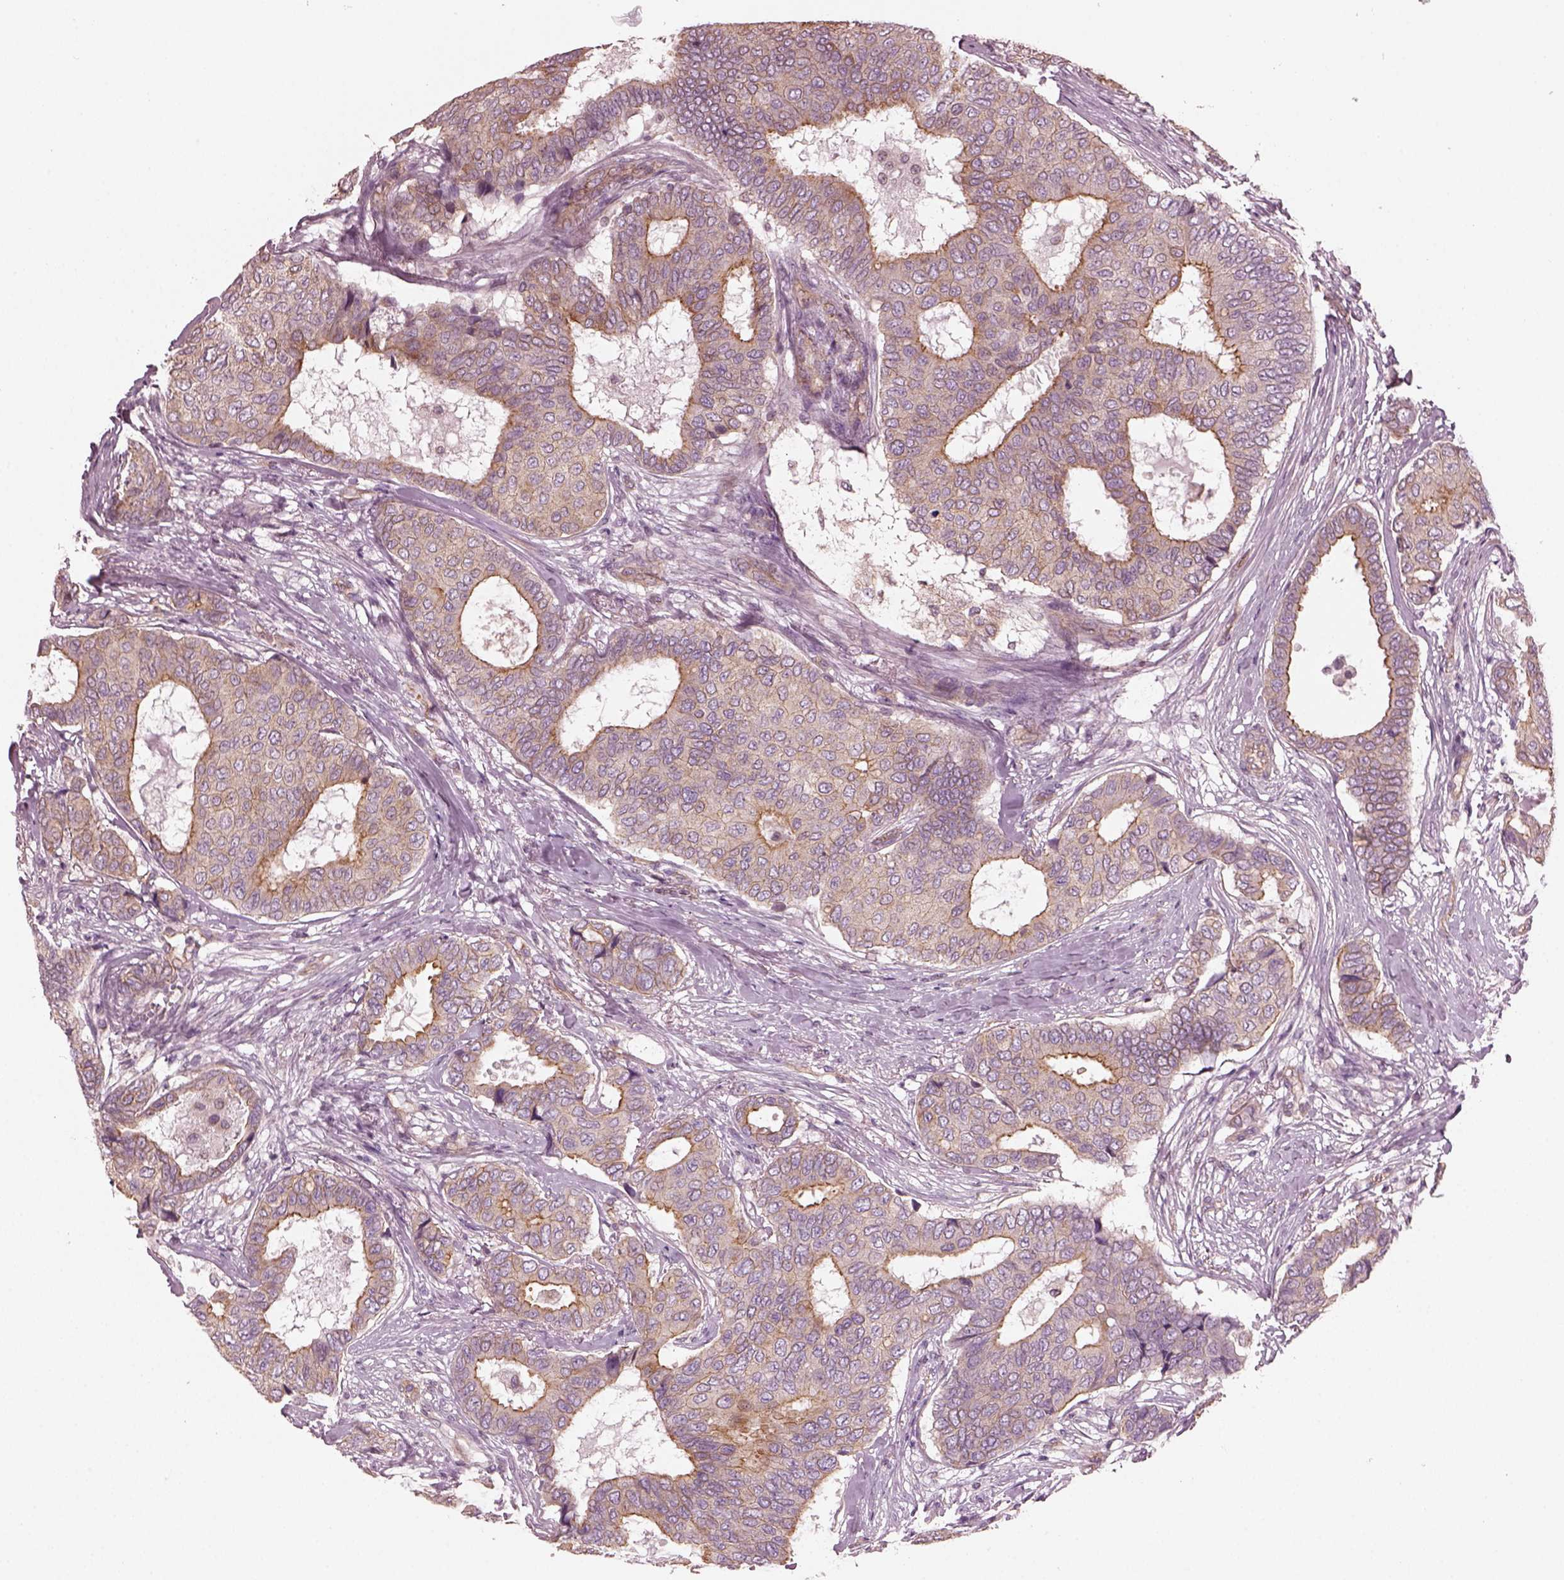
{"staining": {"intensity": "moderate", "quantity": "<25%", "location": "cytoplasmic/membranous"}, "tissue": "breast cancer", "cell_type": "Tumor cells", "image_type": "cancer", "snomed": [{"axis": "morphology", "description": "Duct carcinoma"}, {"axis": "topography", "description": "Breast"}], "caption": "Immunohistochemical staining of breast cancer (invasive ductal carcinoma) shows low levels of moderate cytoplasmic/membranous protein expression in approximately <25% of tumor cells.", "gene": "ODAD1", "patient": {"sex": "female", "age": 75}}